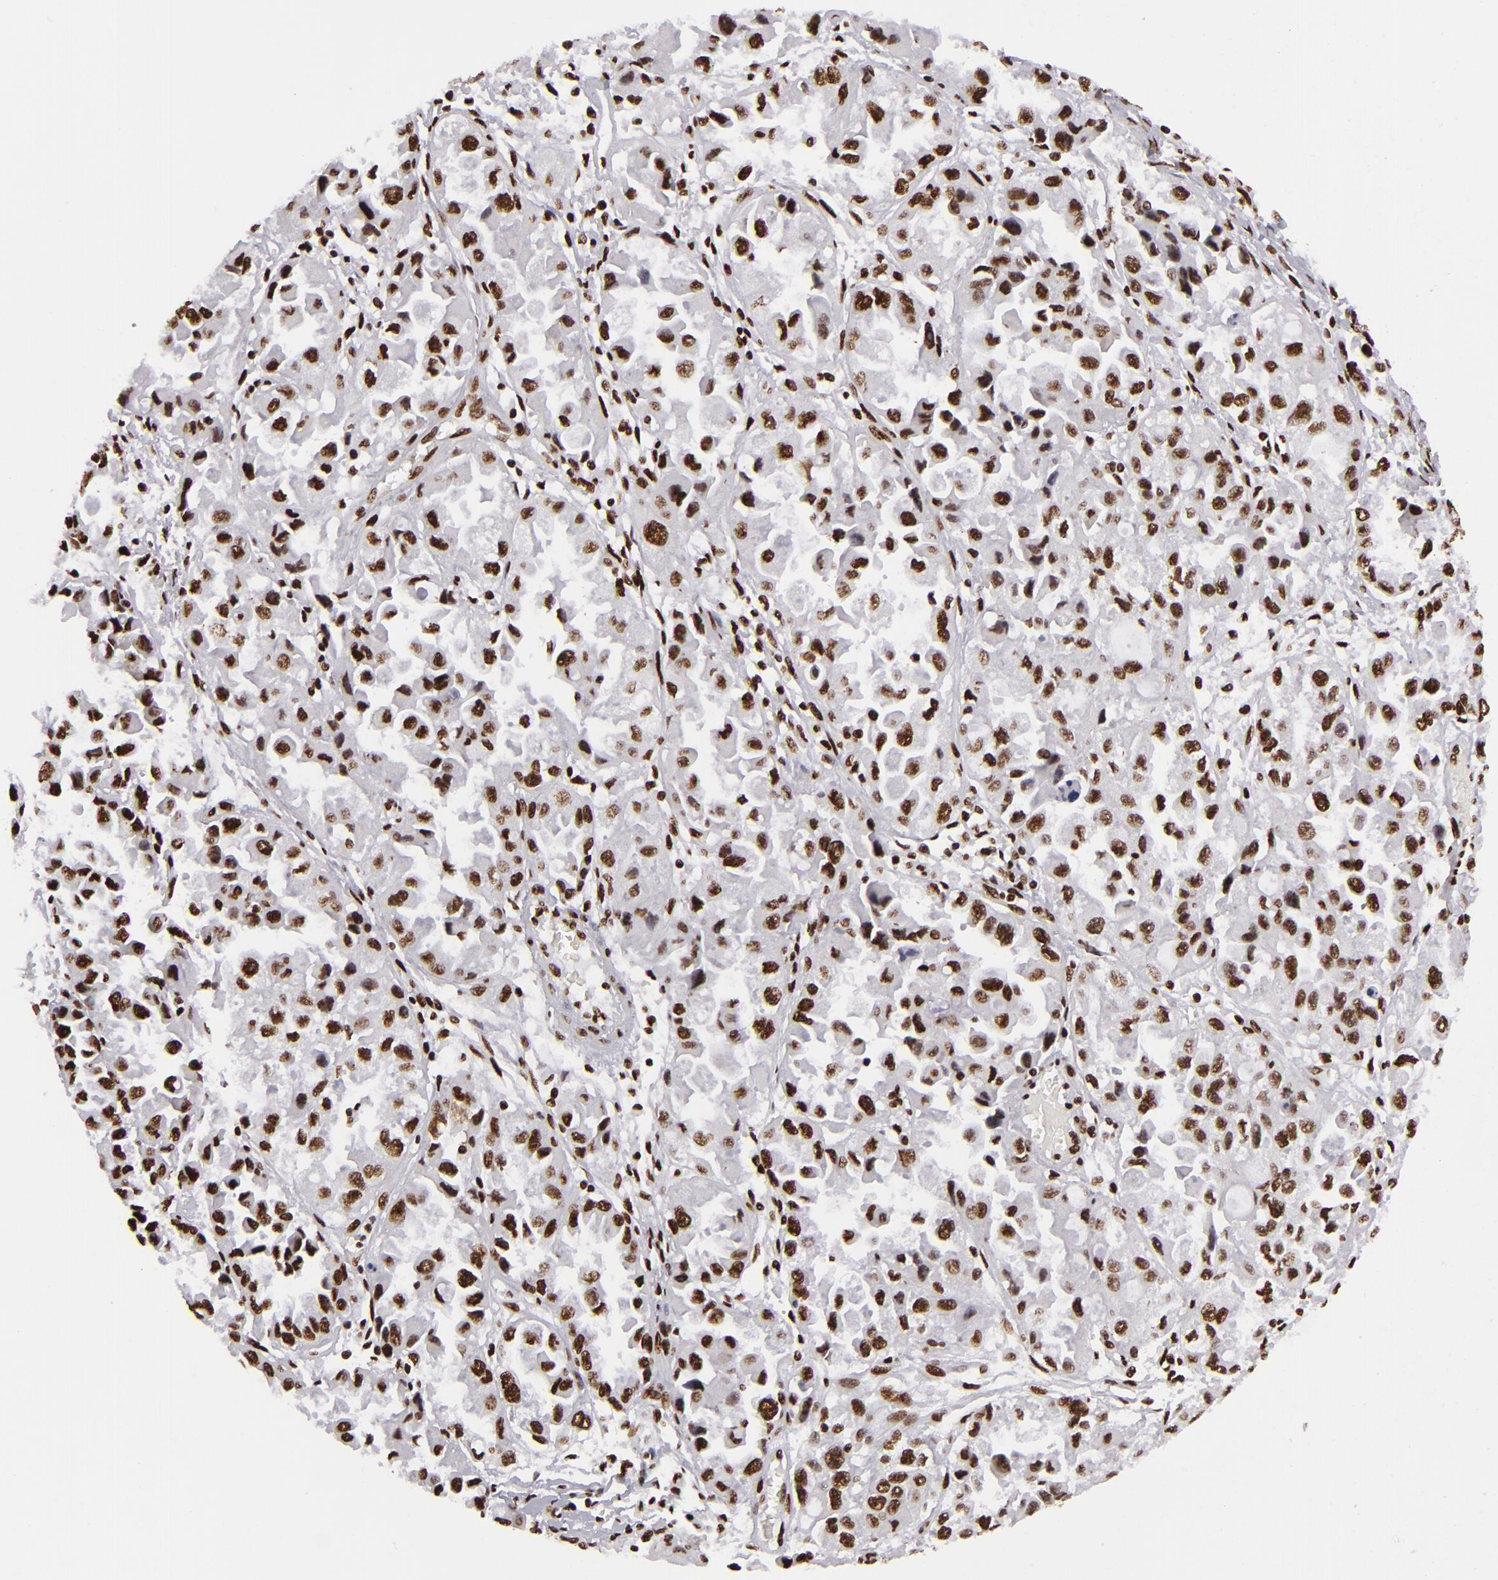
{"staining": {"intensity": "strong", "quantity": ">75%", "location": "nuclear"}, "tissue": "ovarian cancer", "cell_type": "Tumor cells", "image_type": "cancer", "snomed": [{"axis": "morphology", "description": "Cystadenocarcinoma, serous, NOS"}, {"axis": "topography", "description": "Ovary"}], "caption": "This photomicrograph exhibits ovarian cancer stained with immunohistochemistry (IHC) to label a protein in brown. The nuclear of tumor cells show strong positivity for the protein. Nuclei are counter-stained blue.", "gene": "SAFB", "patient": {"sex": "female", "age": 84}}